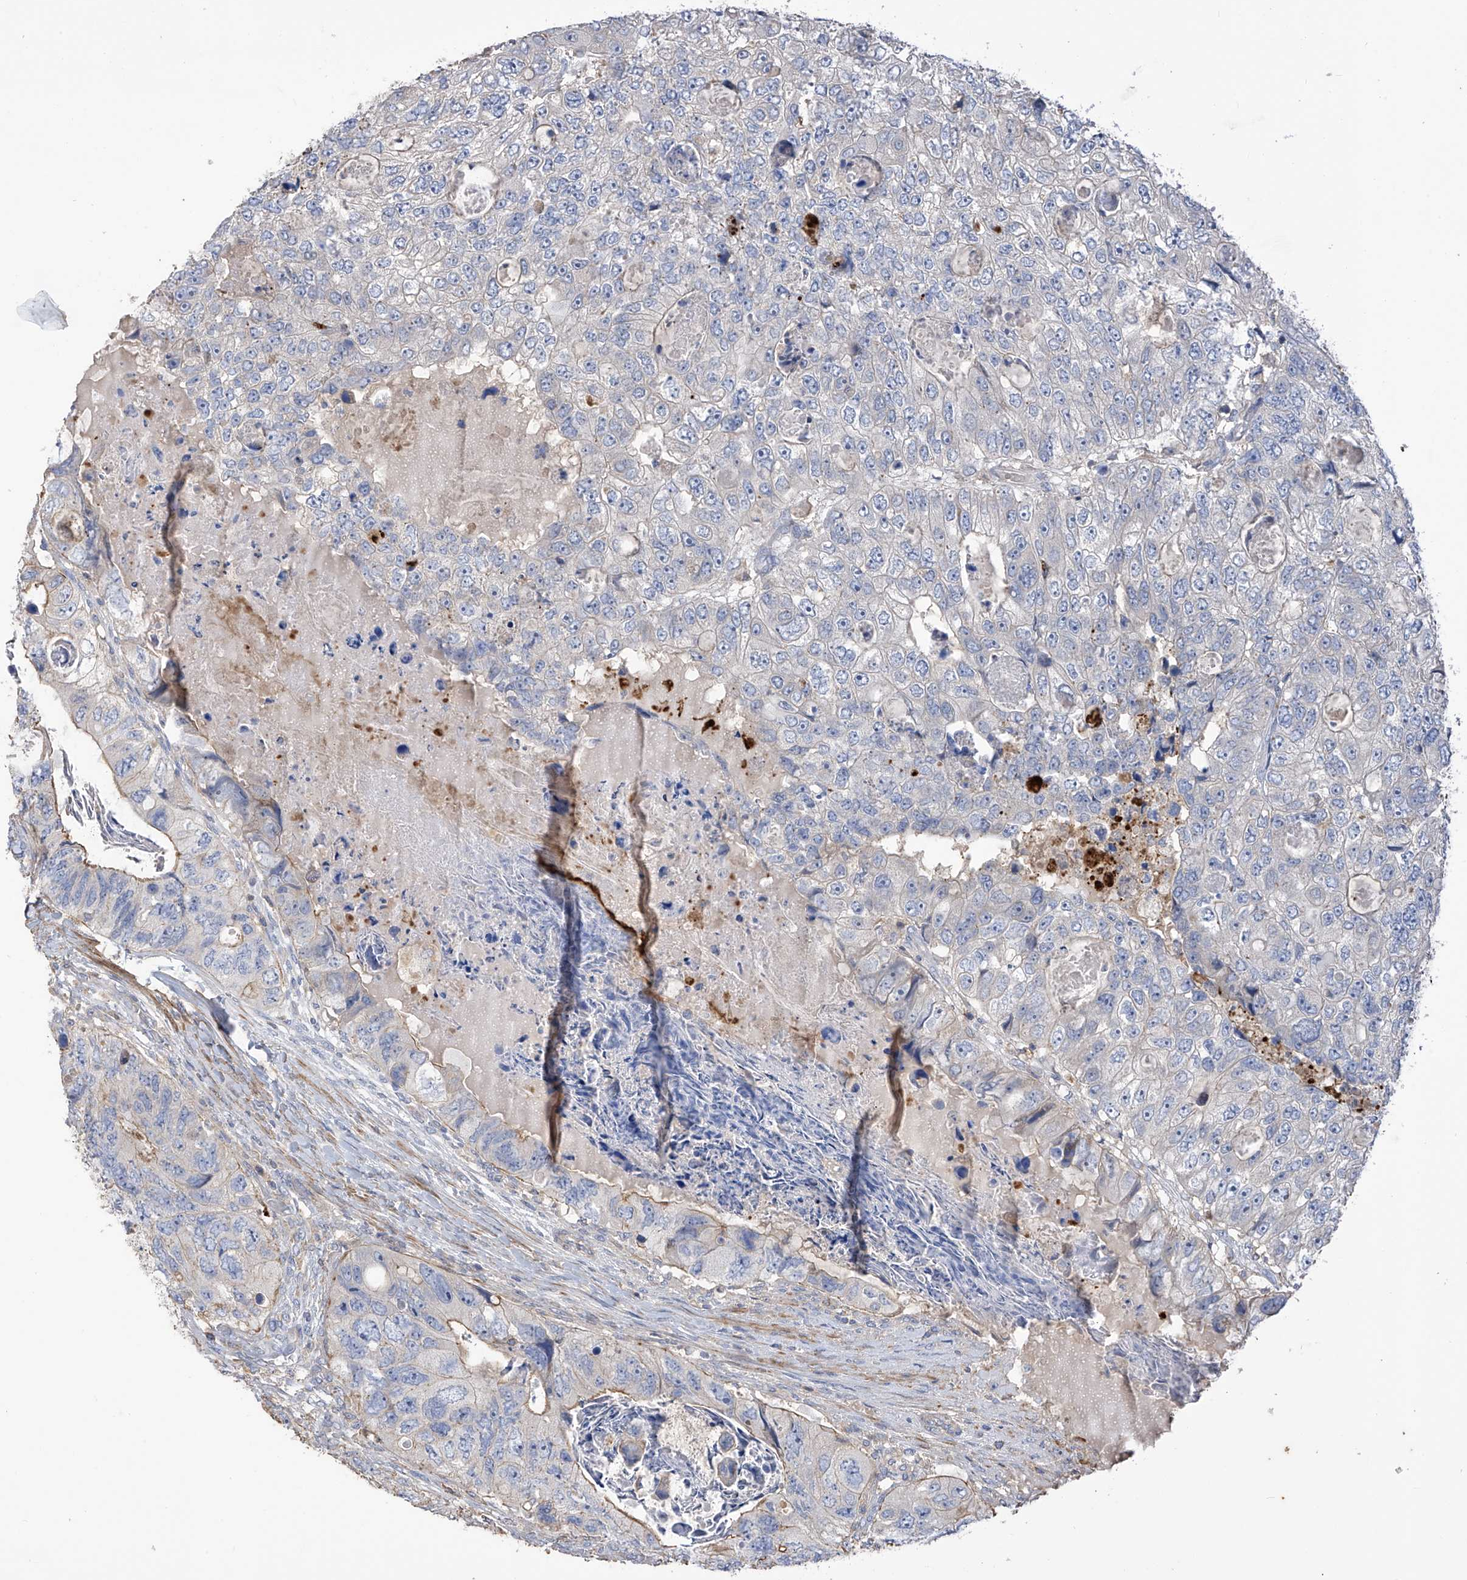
{"staining": {"intensity": "negative", "quantity": "none", "location": "none"}, "tissue": "colorectal cancer", "cell_type": "Tumor cells", "image_type": "cancer", "snomed": [{"axis": "morphology", "description": "Adenocarcinoma, NOS"}, {"axis": "topography", "description": "Rectum"}], "caption": "Immunohistochemistry (IHC) photomicrograph of adenocarcinoma (colorectal) stained for a protein (brown), which shows no expression in tumor cells.", "gene": "SLFN14", "patient": {"sex": "male", "age": 59}}